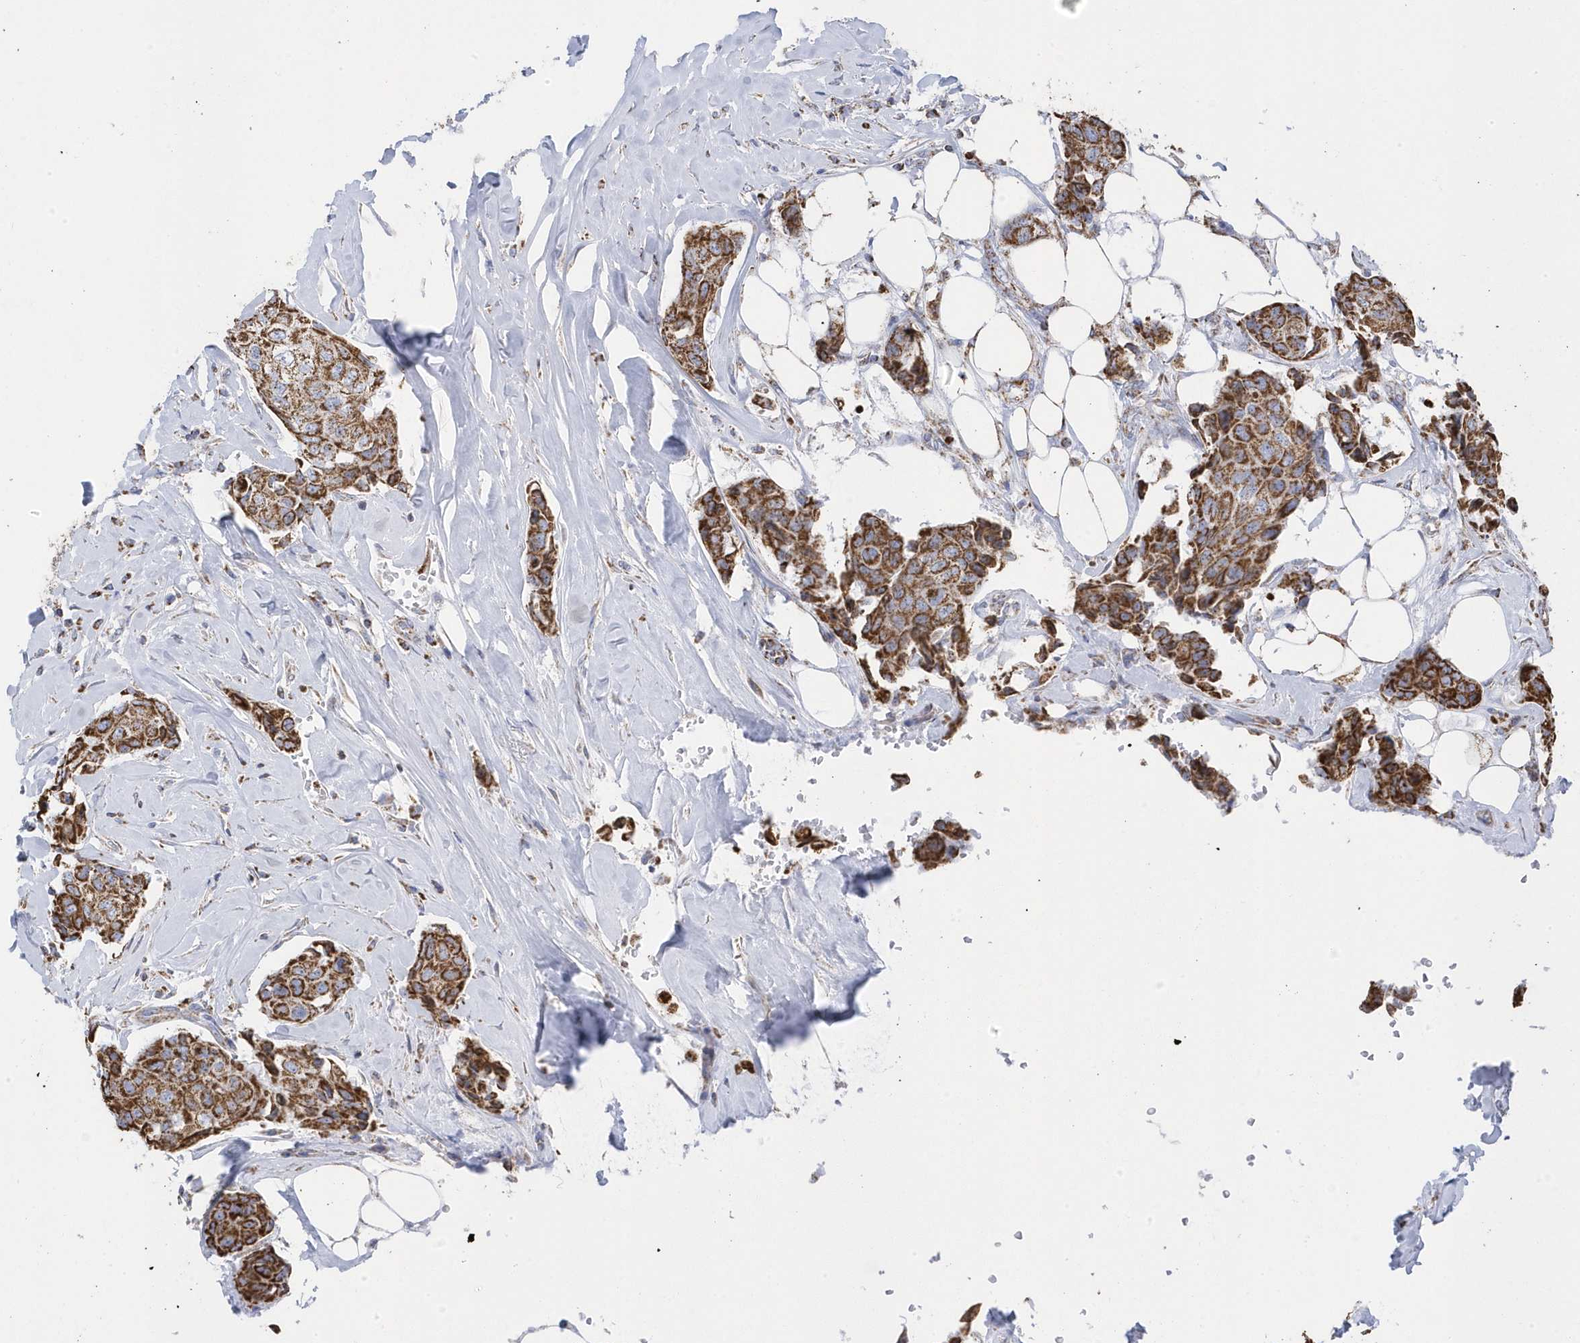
{"staining": {"intensity": "strong", "quantity": ">75%", "location": "cytoplasmic/membranous"}, "tissue": "breast cancer", "cell_type": "Tumor cells", "image_type": "cancer", "snomed": [{"axis": "morphology", "description": "Duct carcinoma"}, {"axis": "topography", "description": "Breast"}], "caption": "This micrograph demonstrates breast infiltrating ductal carcinoma stained with IHC to label a protein in brown. The cytoplasmic/membranous of tumor cells show strong positivity for the protein. Nuclei are counter-stained blue.", "gene": "GTPBP8", "patient": {"sex": "female", "age": 80}}